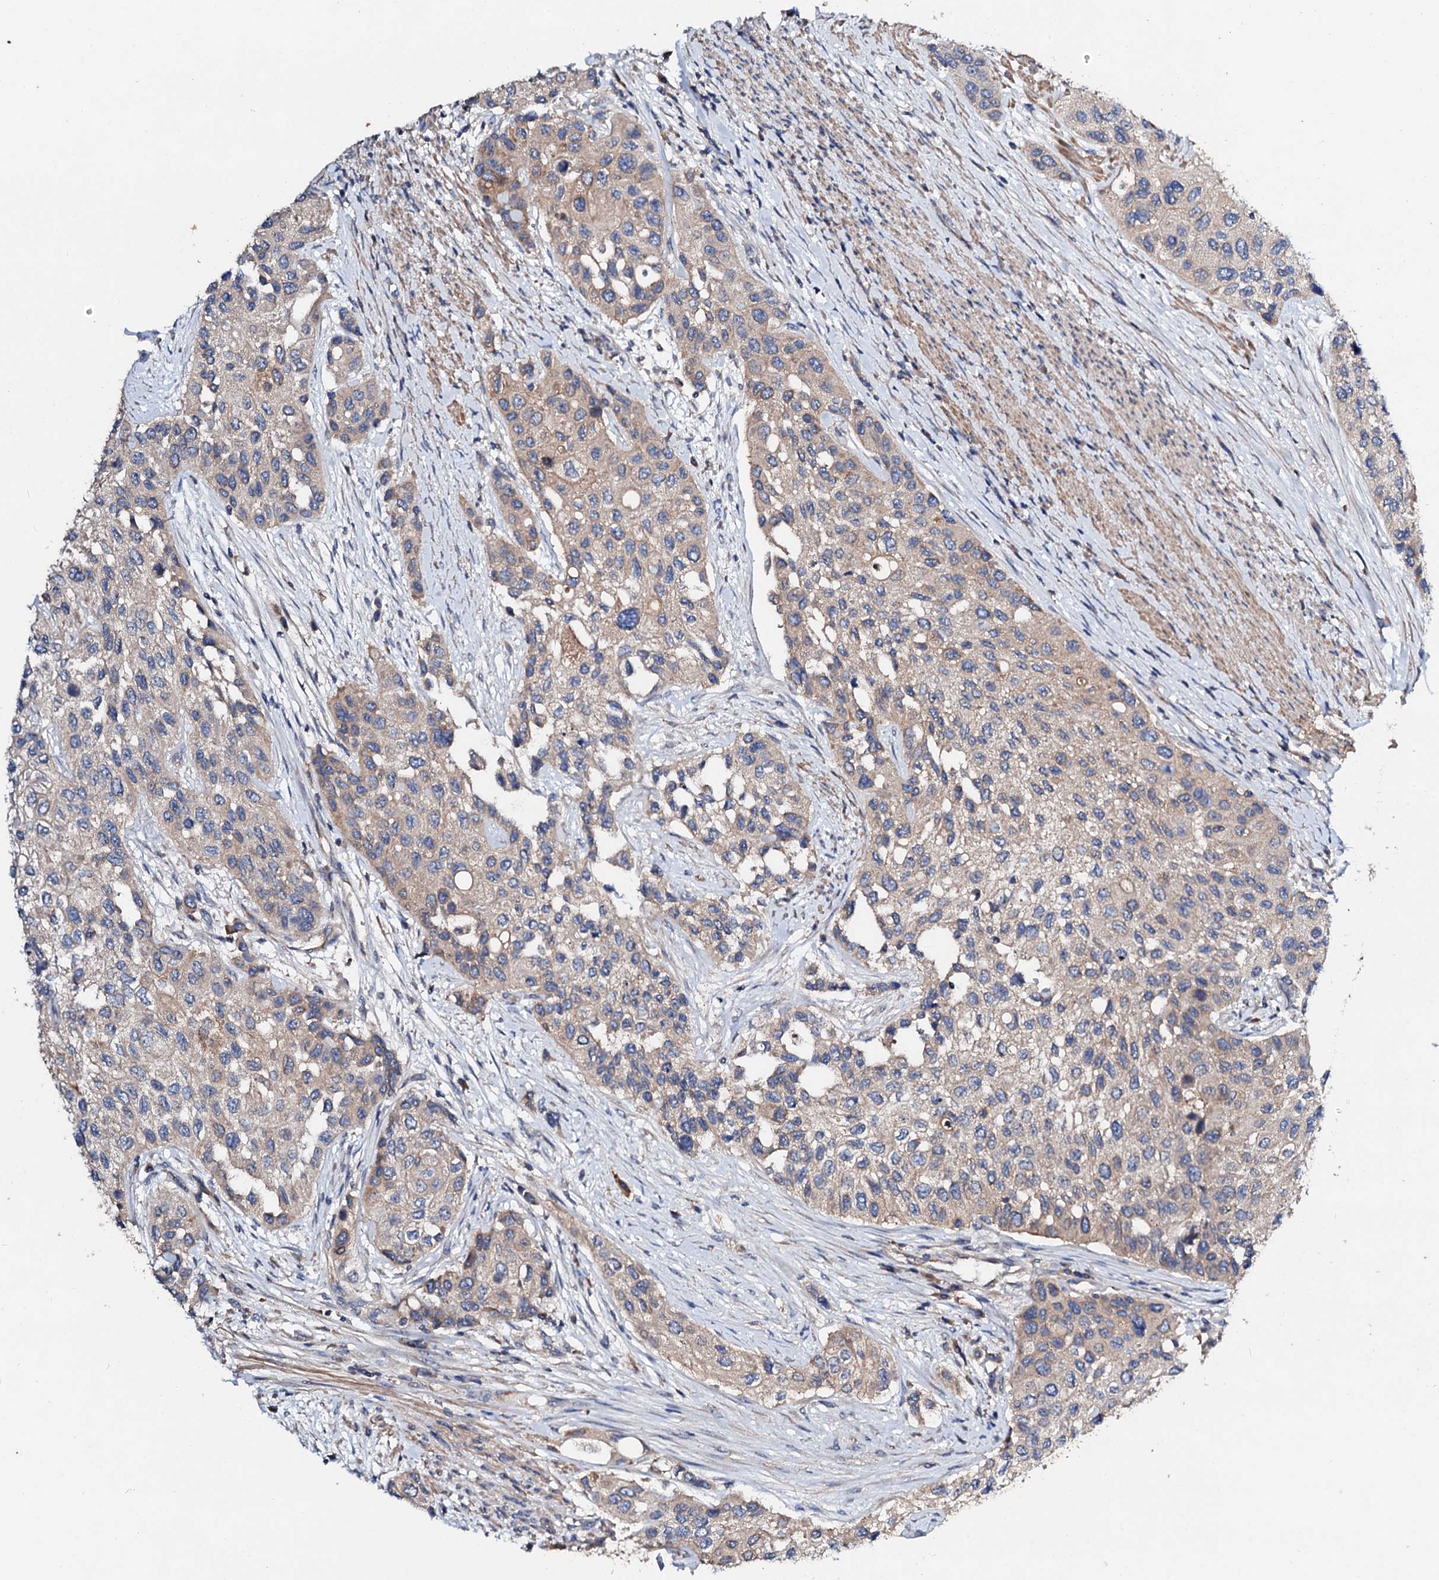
{"staining": {"intensity": "weak", "quantity": "25%-75%", "location": "cytoplasmic/membranous"}, "tissue": "urothelial cancer", "cell_type": "Tumor cells", "image_type": "cancer", "snomed": [{"axis": "morphology", "description": "Normal tissue, NOS"}, {"axis": "morphology", "description": "Urothelial carcinoma, High grade"}, {"axis": "topography", "description": "Vascular tissue"}, {"axis": "topography", "description": "Urinary bladder"}], "caption": "Tumor cells reveal low levels of weak cytoplasmic/membranous expression in approximately 25%-75% of cells in human urothelial cancer. The staining is performed using DAB brown chromogen to label protein expression. The nuclei are counter-stained blue using hematoxylin.", "gene": "FIBIN", "patient": {"sex": "female", "age": 56}}